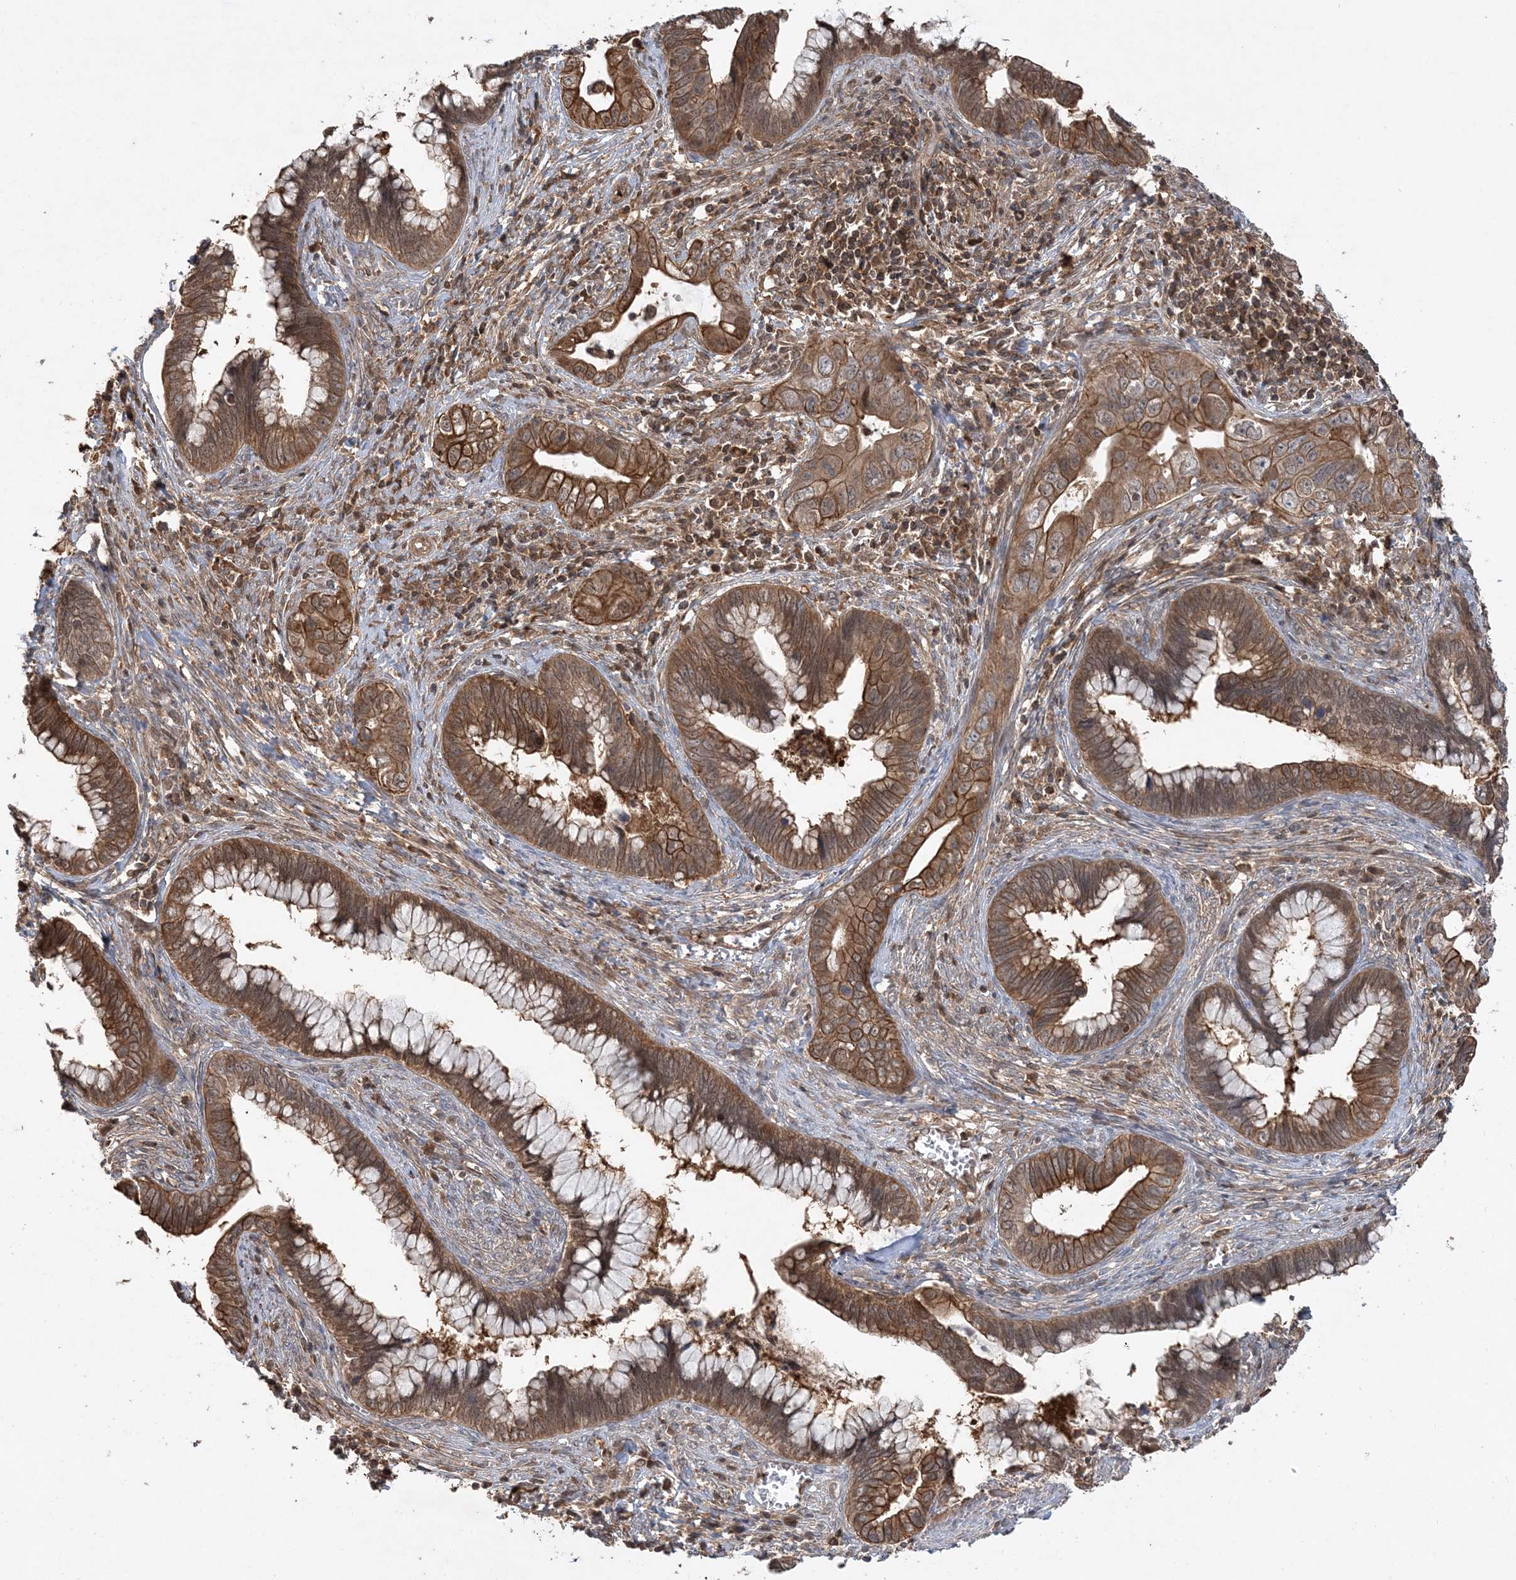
{"staining": {"intensity": "moderate", "quantity": ">75%", "location": "cytoplasmic/membranous"}, "tissue": "cervical cancer", "cell_type": "Tumor cells", "image_type": "cancer", "snomed": [{"axis": "morphology", "description": "Adenocarcinoma, NOS"}, {"axis": "topography", "description": "Cervix"}], "caption": "Tumor cells reveal medium levels of moderate cytoplasmic/membranous positivity in approximately >75% of cells in human adenocarcinoma (cervical). (DAB IHC, brown staining for protein, blue staining for nuclei).", "gene": "ACYP1", "patient": {"sex": "female", "age": 44}}